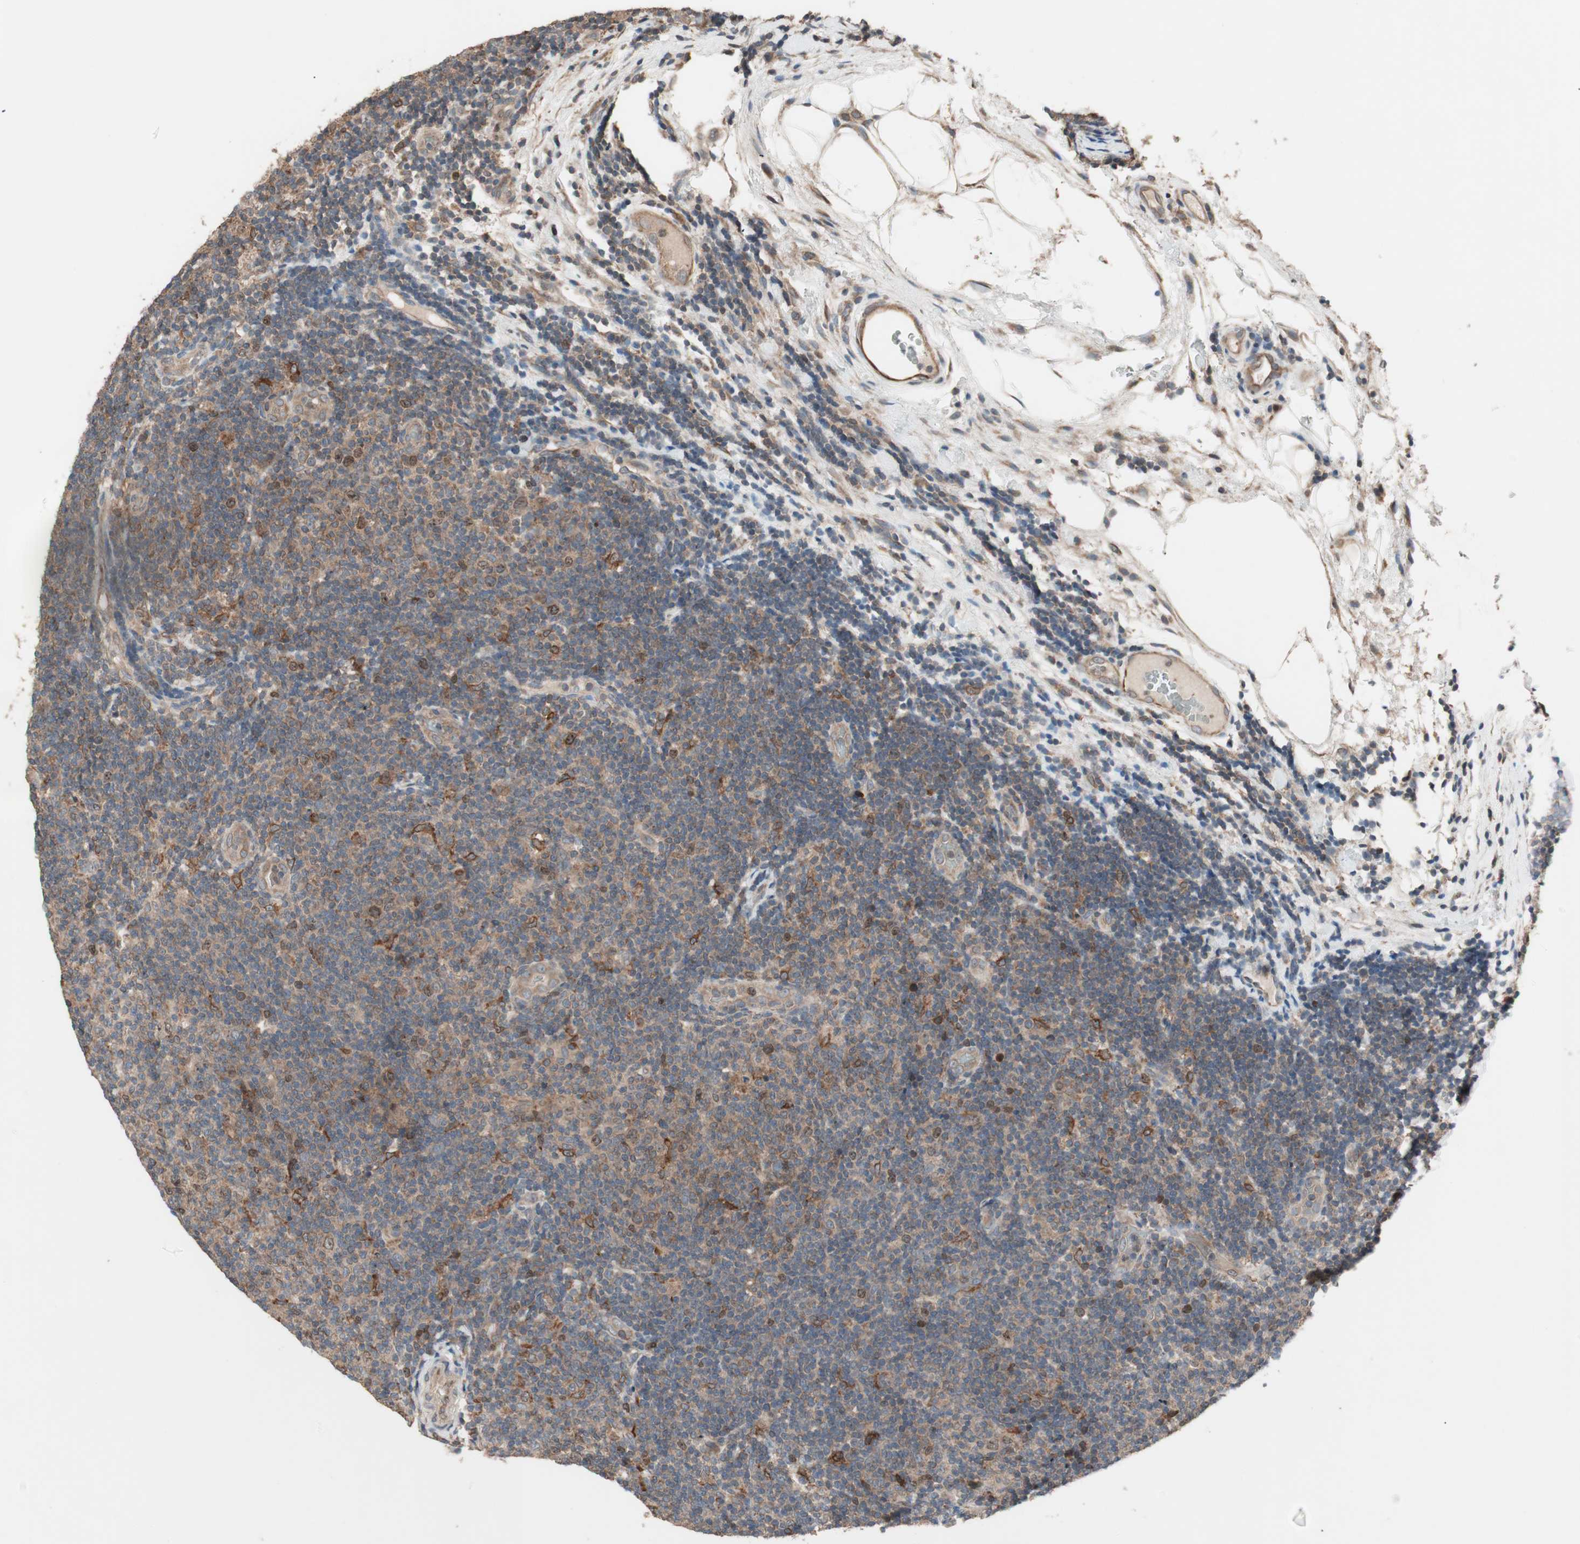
{"staining": {"intensity": "moderate", "quantity": ">75%", "location": "cytoplasmic/membranous"}, "tissue": "lymphoma", "cell_type": "Tumor cells", "image_type": "cancer", "snomed": [{"axis": "morphology", "description": "Malignant lymphoma, non-Hodgkin's type, Low grade"}, {"axis": "topography", "description": "Lymph node"}], "caption": "IHC micrograph of neoplastic tissue: human low-grade malignant lymphoma, non-Hodgkin's type stained using immunohistochemistry (IHC) displays medium levels of moderate protein expression localized specifically in the cytoplasmic/membranous of tumor cells, appearing as a cytoplasmic/membranous brown color.", "gene": "ATP6AP2", "patient": {"sex": "male", "age": 83}}